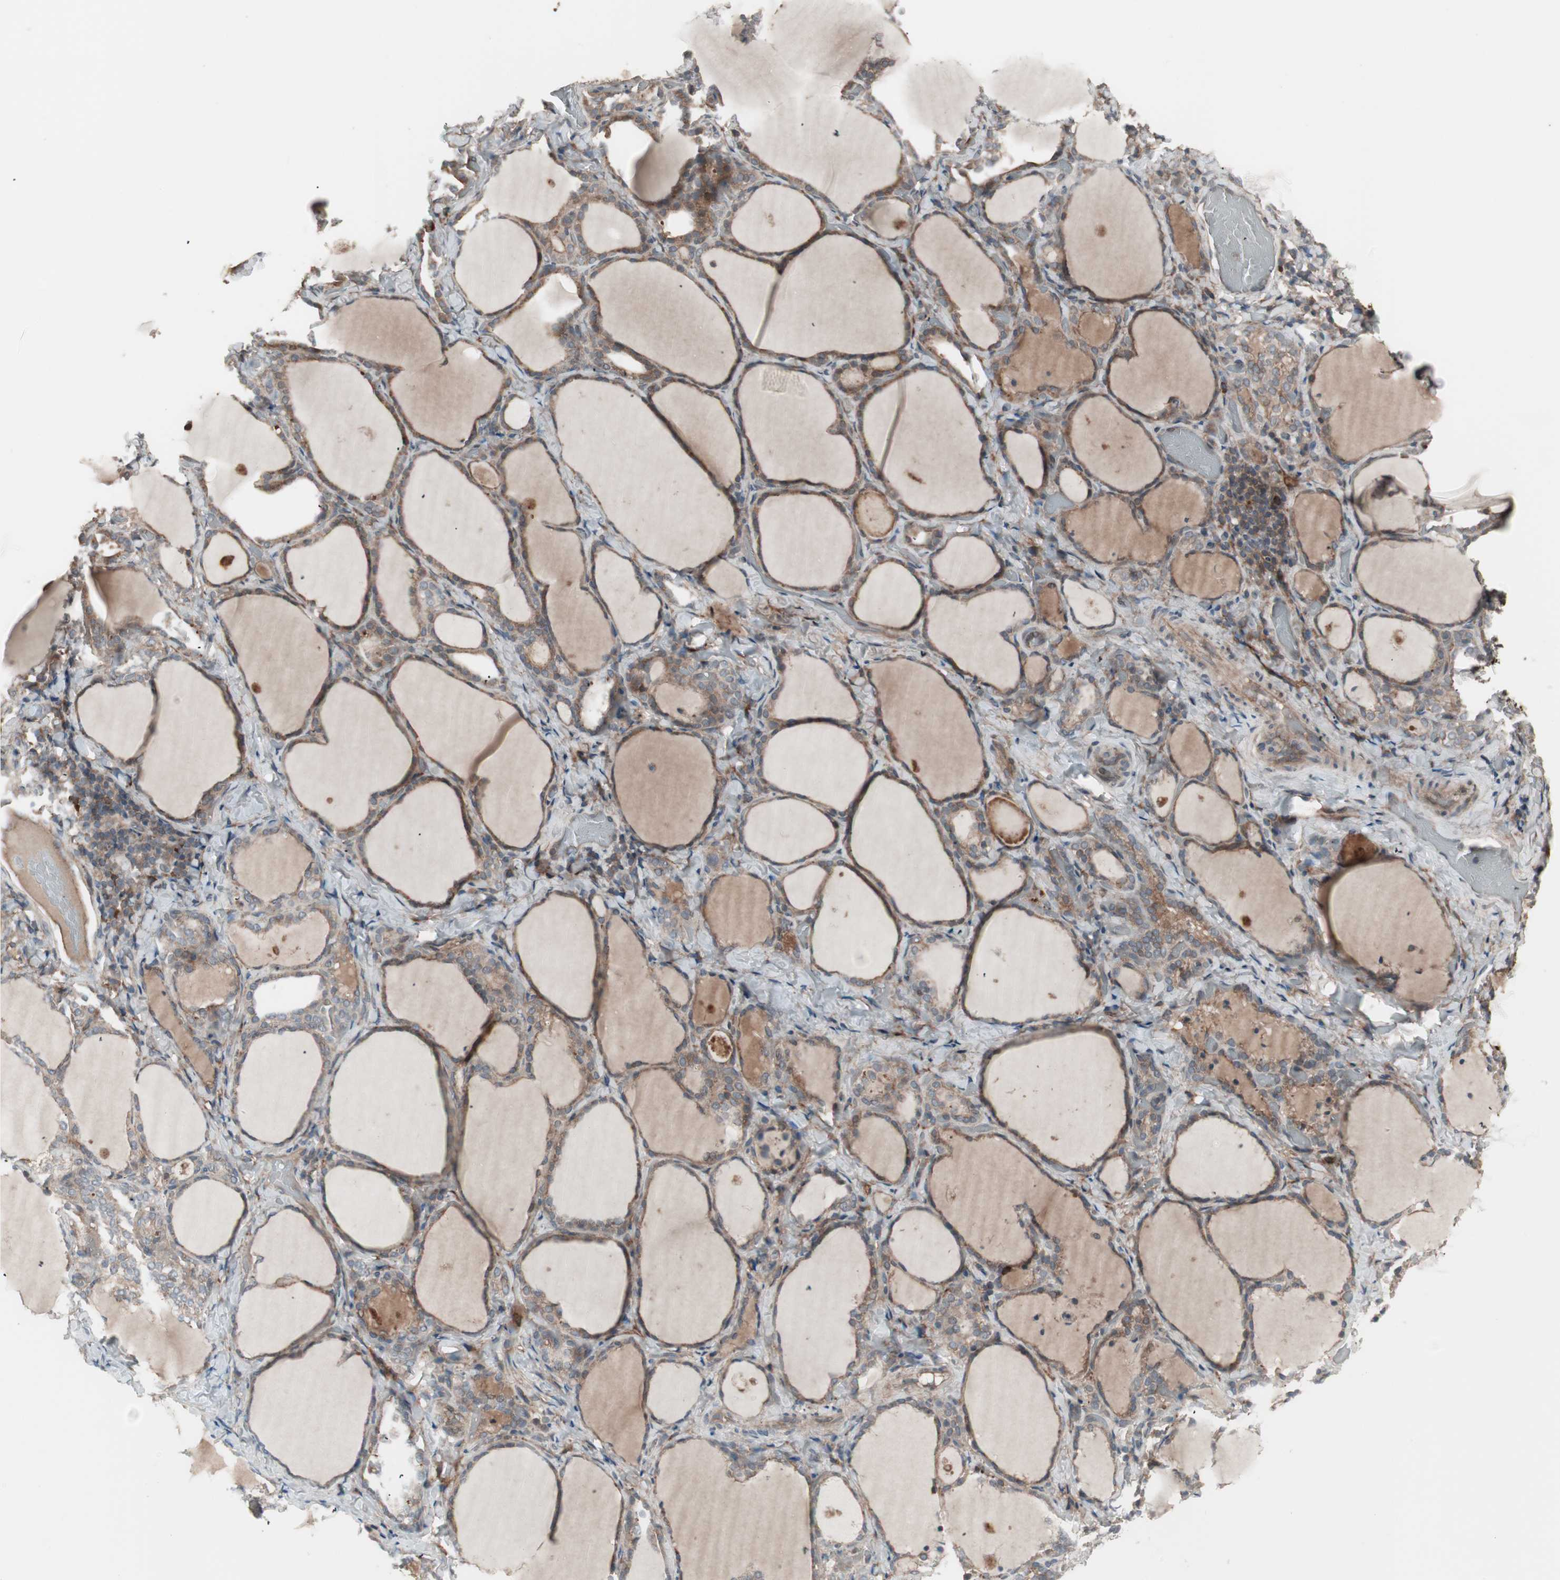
{"staining": {"intensity": "moderate", "quantity": ">75%", "location": "cytoplasmic/membranous"}, "tissue": "thyroid gland", "cell_type": "Glandular cells", "image_type": "normal", "snomed": [{"axis": "morphology", "description": "Normal tissue, NOS"}, {"axis": "morphology", "description": "Papillary adenocarcinoma, NOS"}, {"axis": "topography", "description": "Thyroid gland"}], "caption": "An immunohistochemistry (IHC) image of benign tissue is shown. Protein staining in brown highlights moderate cytoplasmic/membranous positivity in thyroid gland within glandular cells. (brown staining indicates protein expression, while blue staining denotes nuclei).", "gene": "TFPI", "patient": {"sex": "female", "age": 30}}